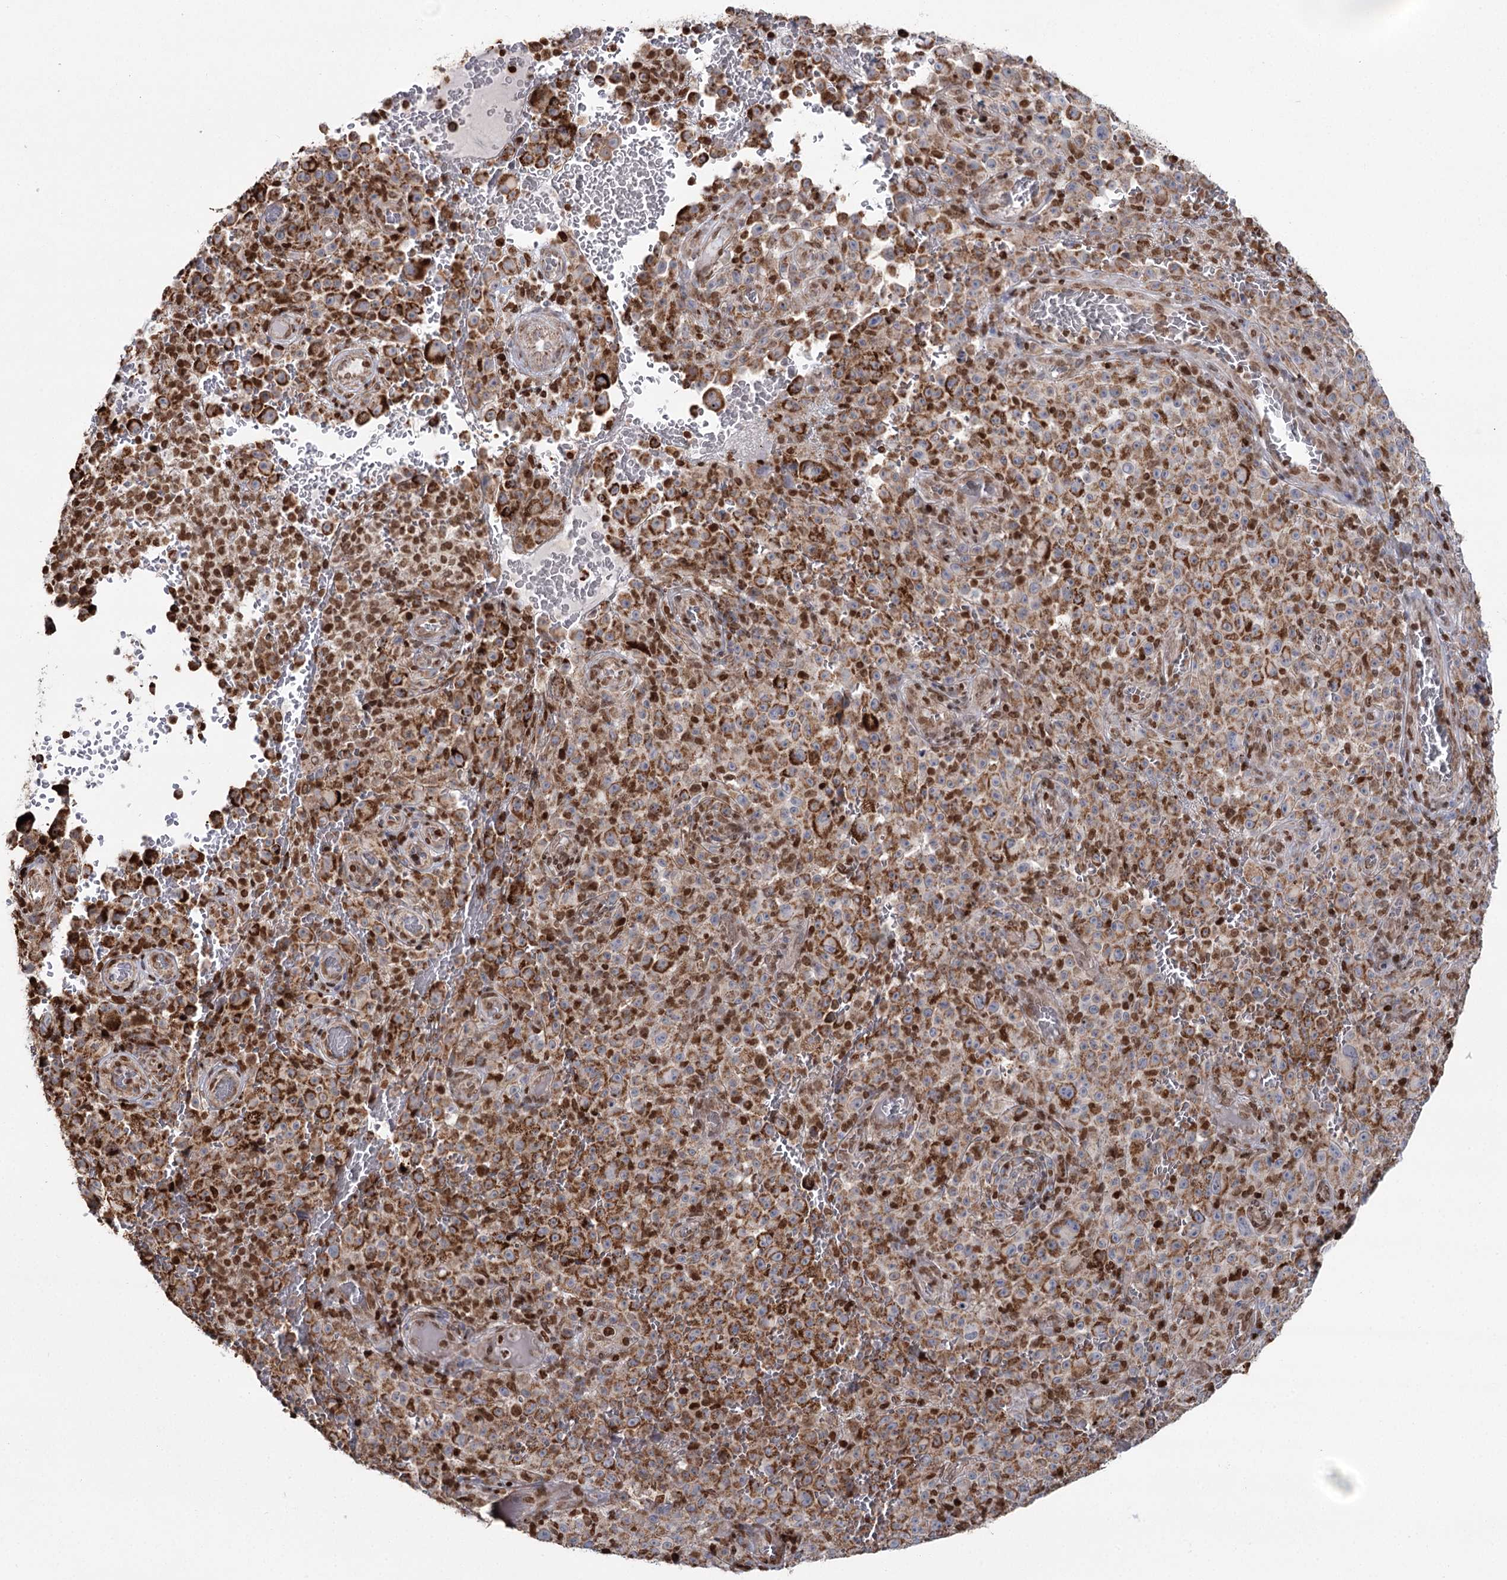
{"staining": {"intensity": "moderate", "quantity": ">75%", "location": "cytoplasmic/membranous"}, "tissue": "melanoma", "cell_type": "Tumor cells", "image_type": "cancer", "snomed": [{"axis": "morphology", "description": "Malignant melanoma, NOS"}, {"axis": "topography", "description": "Skin"}], "caption": "Tumor cells demonstrate medium levels of moderate cytoplasmic/membranous expression in about >75% of cells in human malignant melanoma.", "gene": "PDHX", "patient": {"sex": "female", "age": 82}}